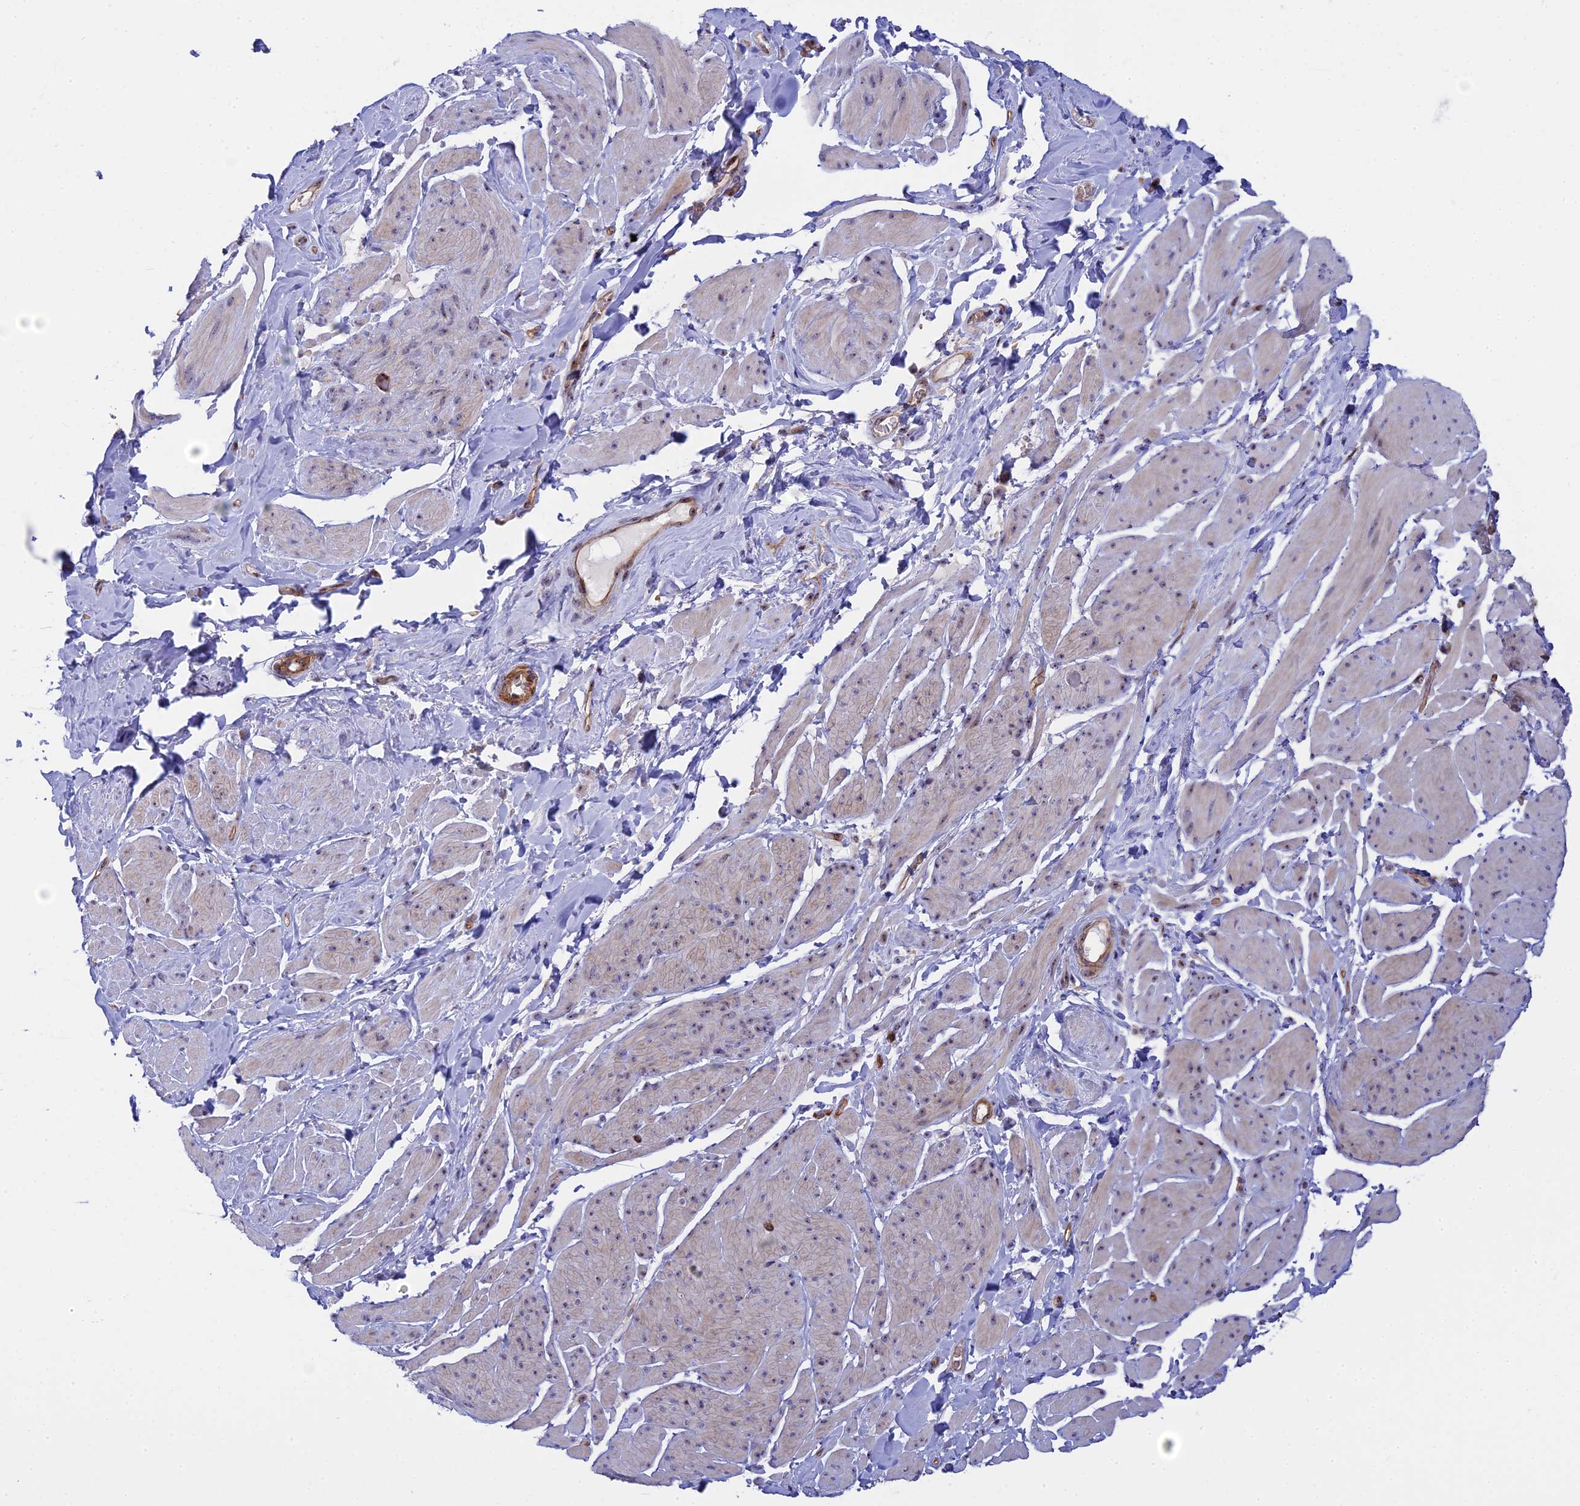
{"staining": {"intensity": "weak", "quantity": "25%-75%", "location": "nuclear"}, "tissue": "smooth muscle", "cell_type": "Smooth muscle cells", "image_type": "normal", "snomed": [{"axis": "morphology", "description": "Normal tissue, NOS"}, {"axis": "topography", "description": "Smooth muscle"}, {"axis": "topography", "description": "Peripheral nerve tissue"}], "caption": "Immunohistochemistry (IHC) micrograph of benign human smooth muscle stained for a protein (brown), which reveals low levels of weak nuclear positivity in approximately 25%-75% of smooth muscle cells.", "gene": "DBNDD1", "patient": {"sex": "male", "age": 69}}